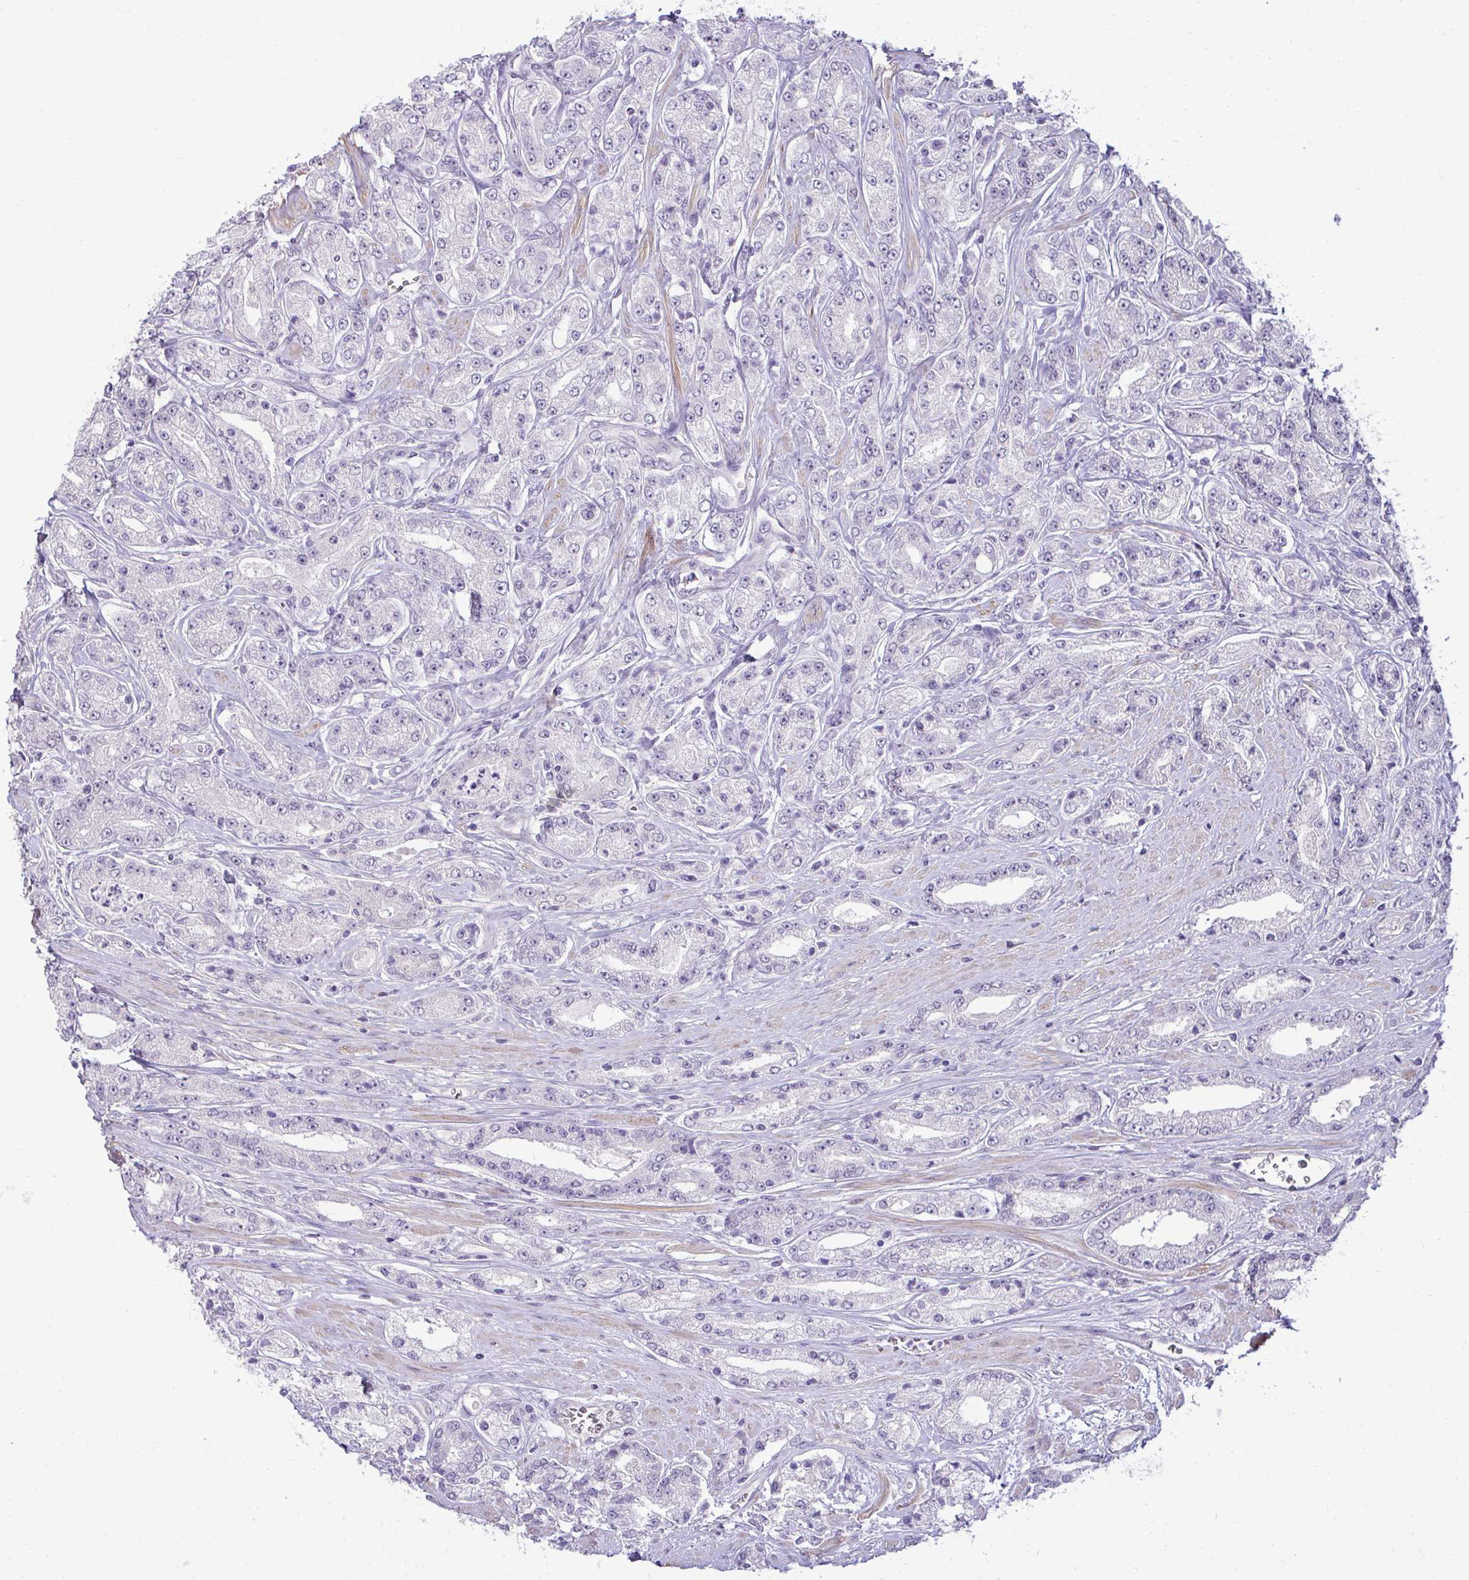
{"staining": {"intensity": "negative", "quantity": "none", "location": "none"}, "tissue": "prostate cancer", "cell_type": "Tumor cells", "image_type": "cancer", "snomed": [{"axis": "morphology", "description": "Adenocarcinoma, High grade"}, {"axis": "topography", "description": "Prostate"}], "caption": "IHC histopathology image of neoplastic tissue: human prostate cancer (adenocarcinoma (high-grade)) stained with DAB reveals no significant protein expression in tumor cells.", "gene": "SLC30A3", "patient": {"sex": "male", "age": 66}}